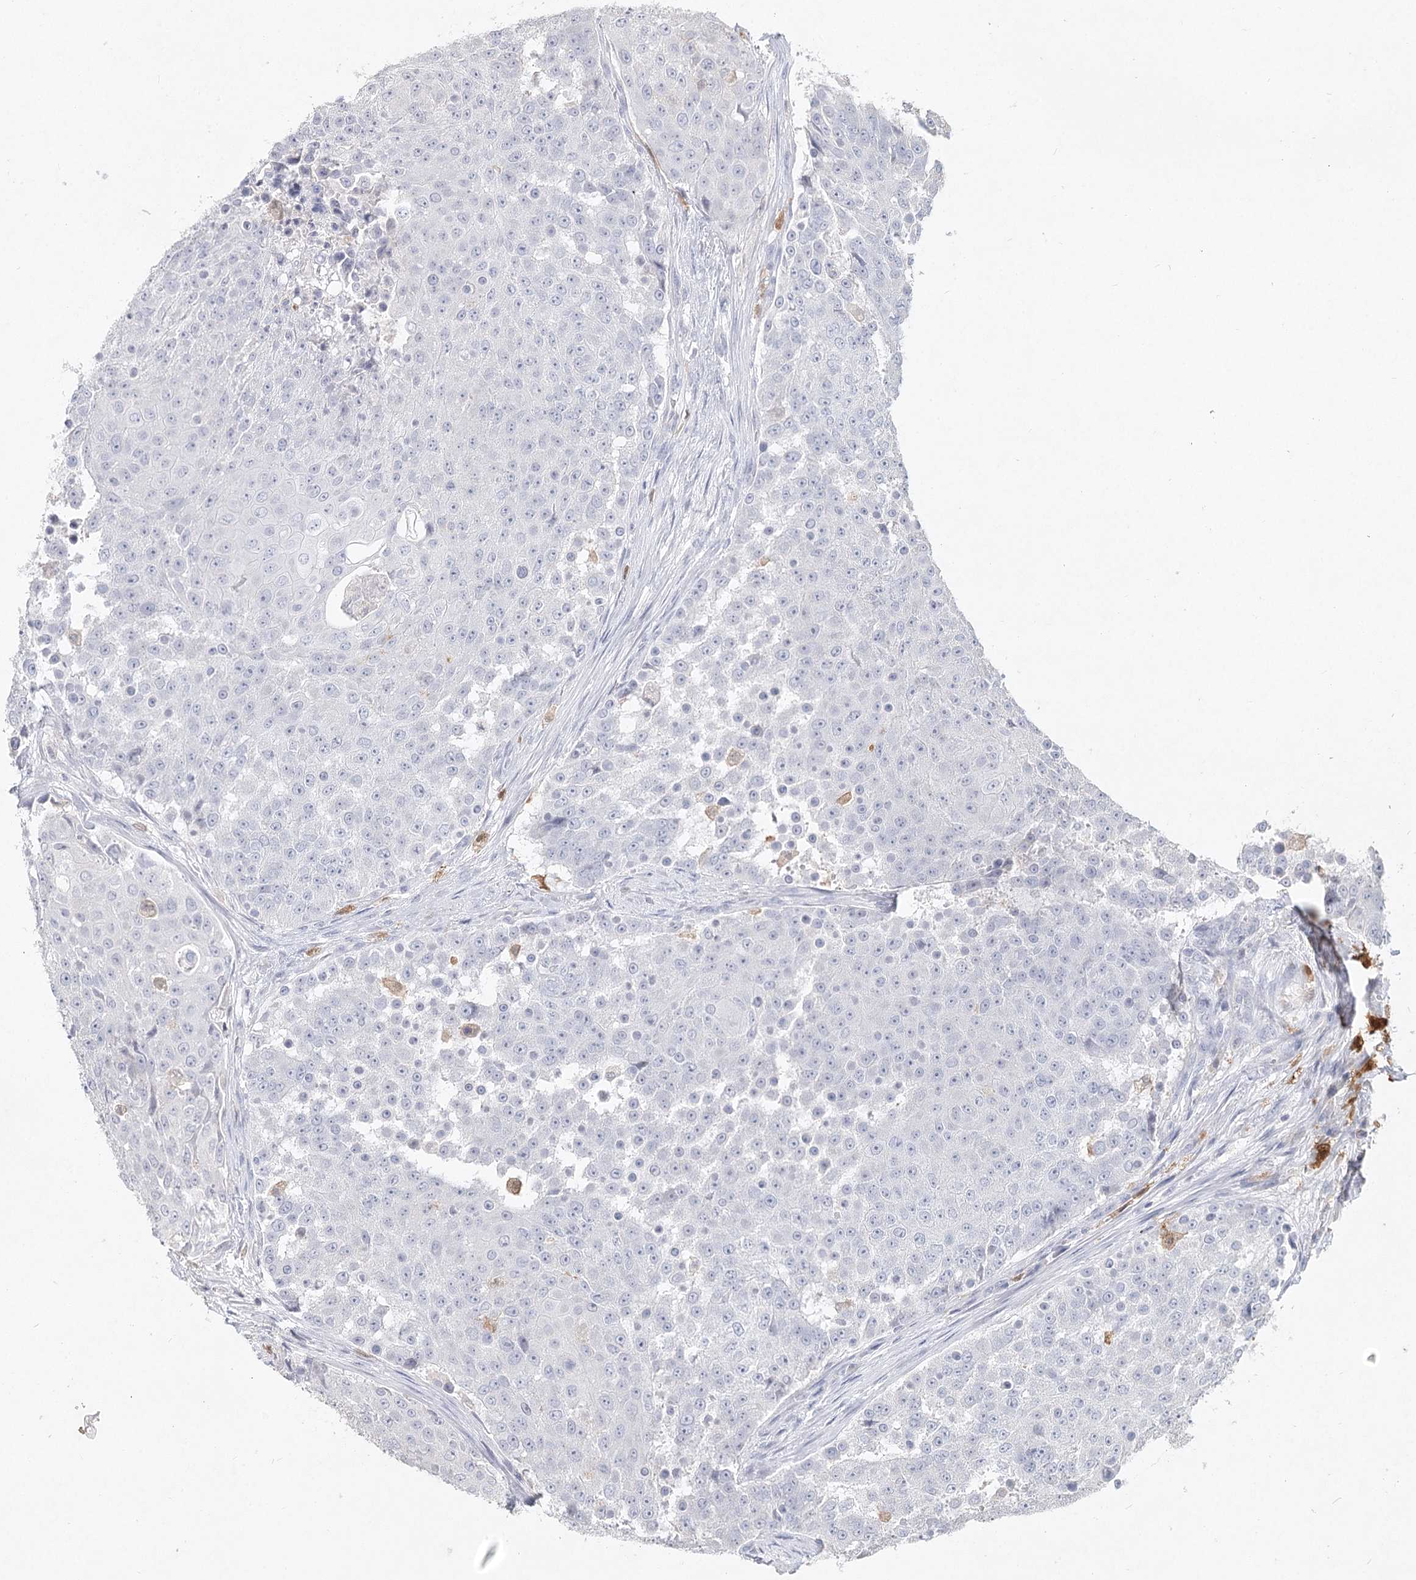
{"staining": {"intensity": "negative", "quantity": "none", "location": "none"}, "tissue": "urothelial cancer", "cell_type": "Tumor cells", "image_type": "cancer", "snomed": [{"axis": "morphology", "description": "Urothelial carcinoma, High grade"}, {"axis": "topography", "description": "Urinary bladder"}], "caption": "The photomicrograph demonstrates no significant staining in tumor cells of urothelial cancer.", "gene": "ARSI", "patient": {"sex": "female", "age": 63}}